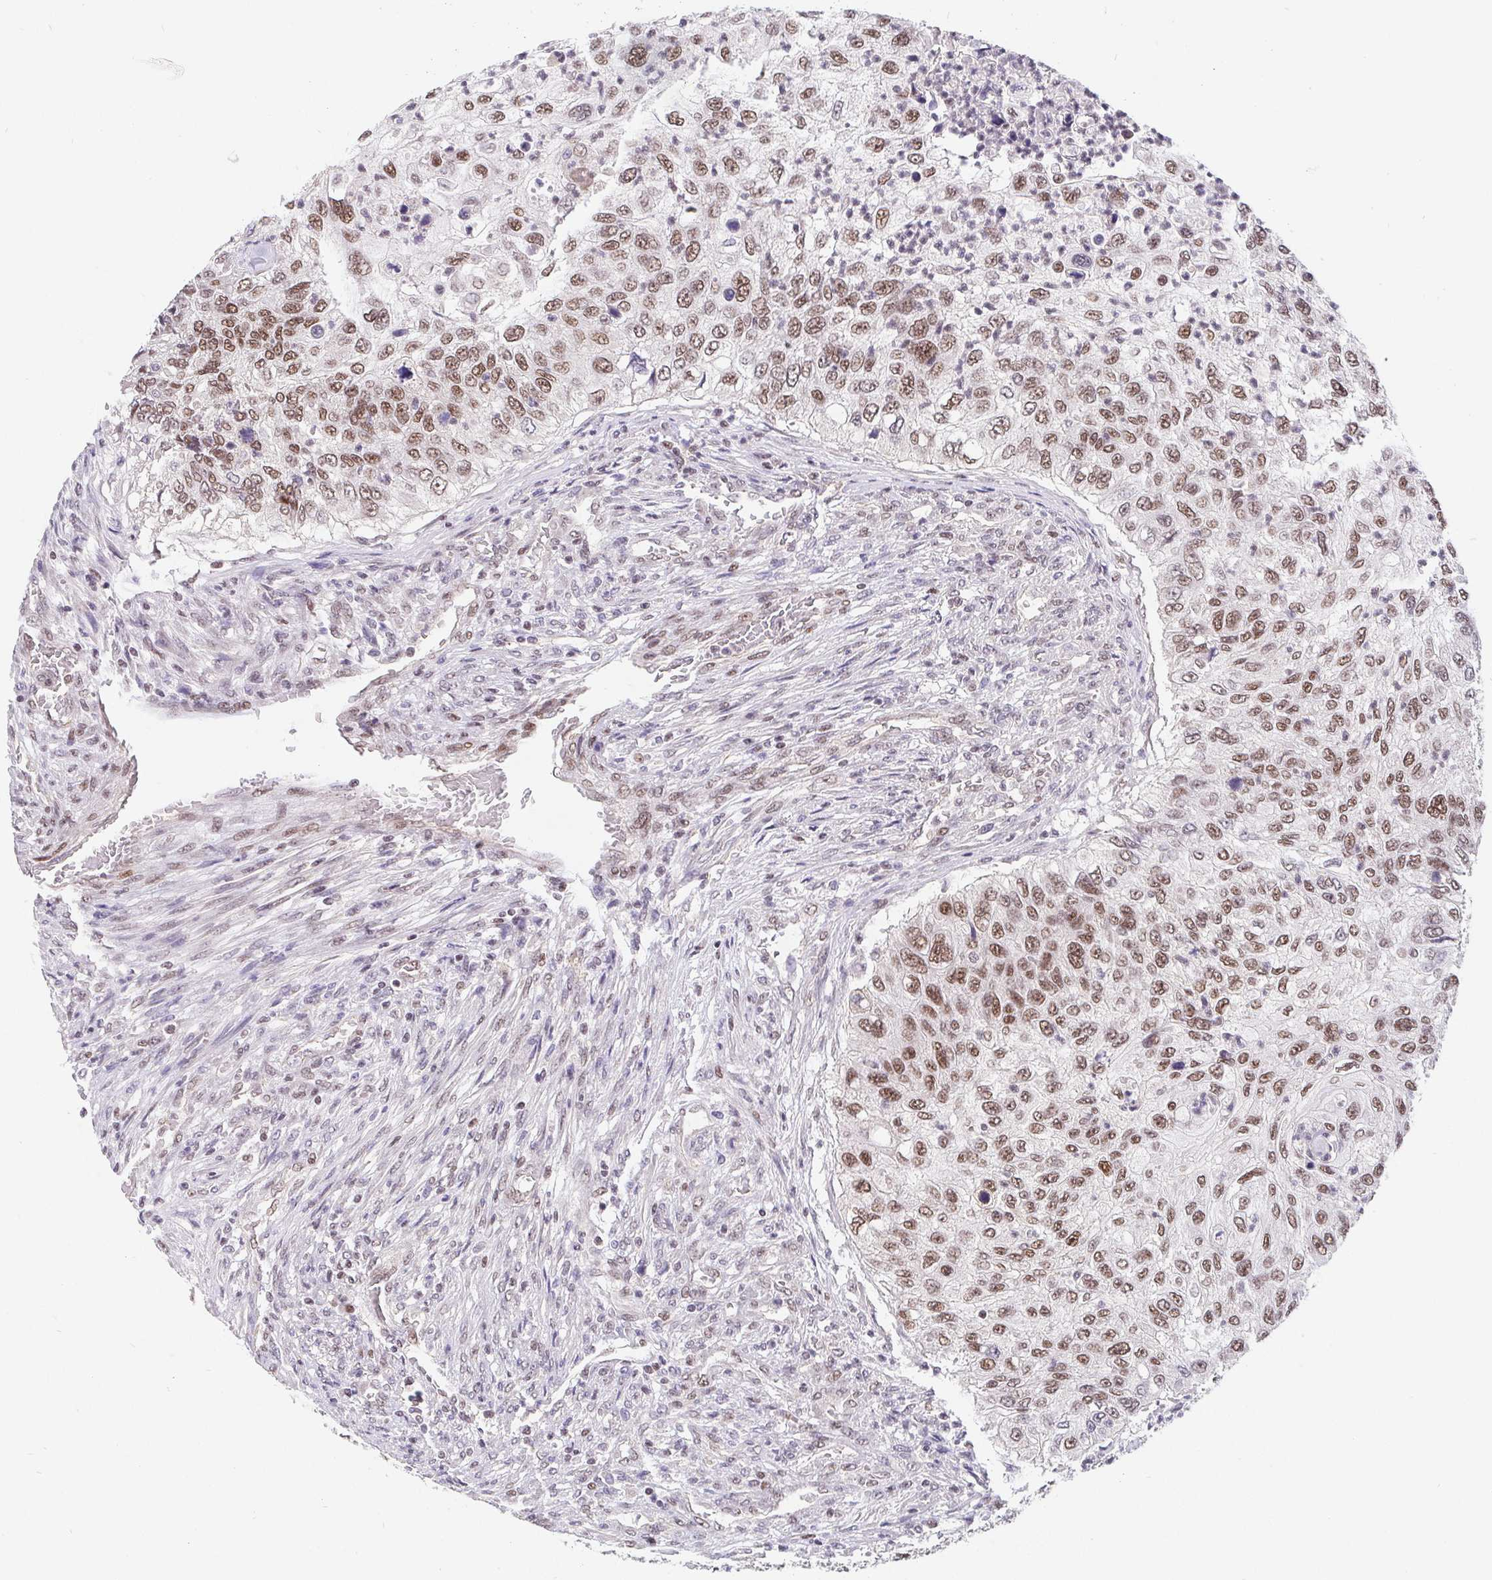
{"staining": {"intensity": "moderate", "quantity": ">75%", "location": "nuclear"}, "tissue": "urothelial cancer", "cell_type": "Tumor cells", "image_type": "cancer", "snomed": [{"axis": "morphology", "description": "Urothelial carcinoma, High grade"}, {"axis": "topography", "description": "Urinary bladder"}], "caption": "Protein analysis of urothelial cancer tissue exhibits moderate nuclear staining in about >75% of tumor cells.", "gene": "POU2F1", "patient": {"sex": "female", "age": 60}}